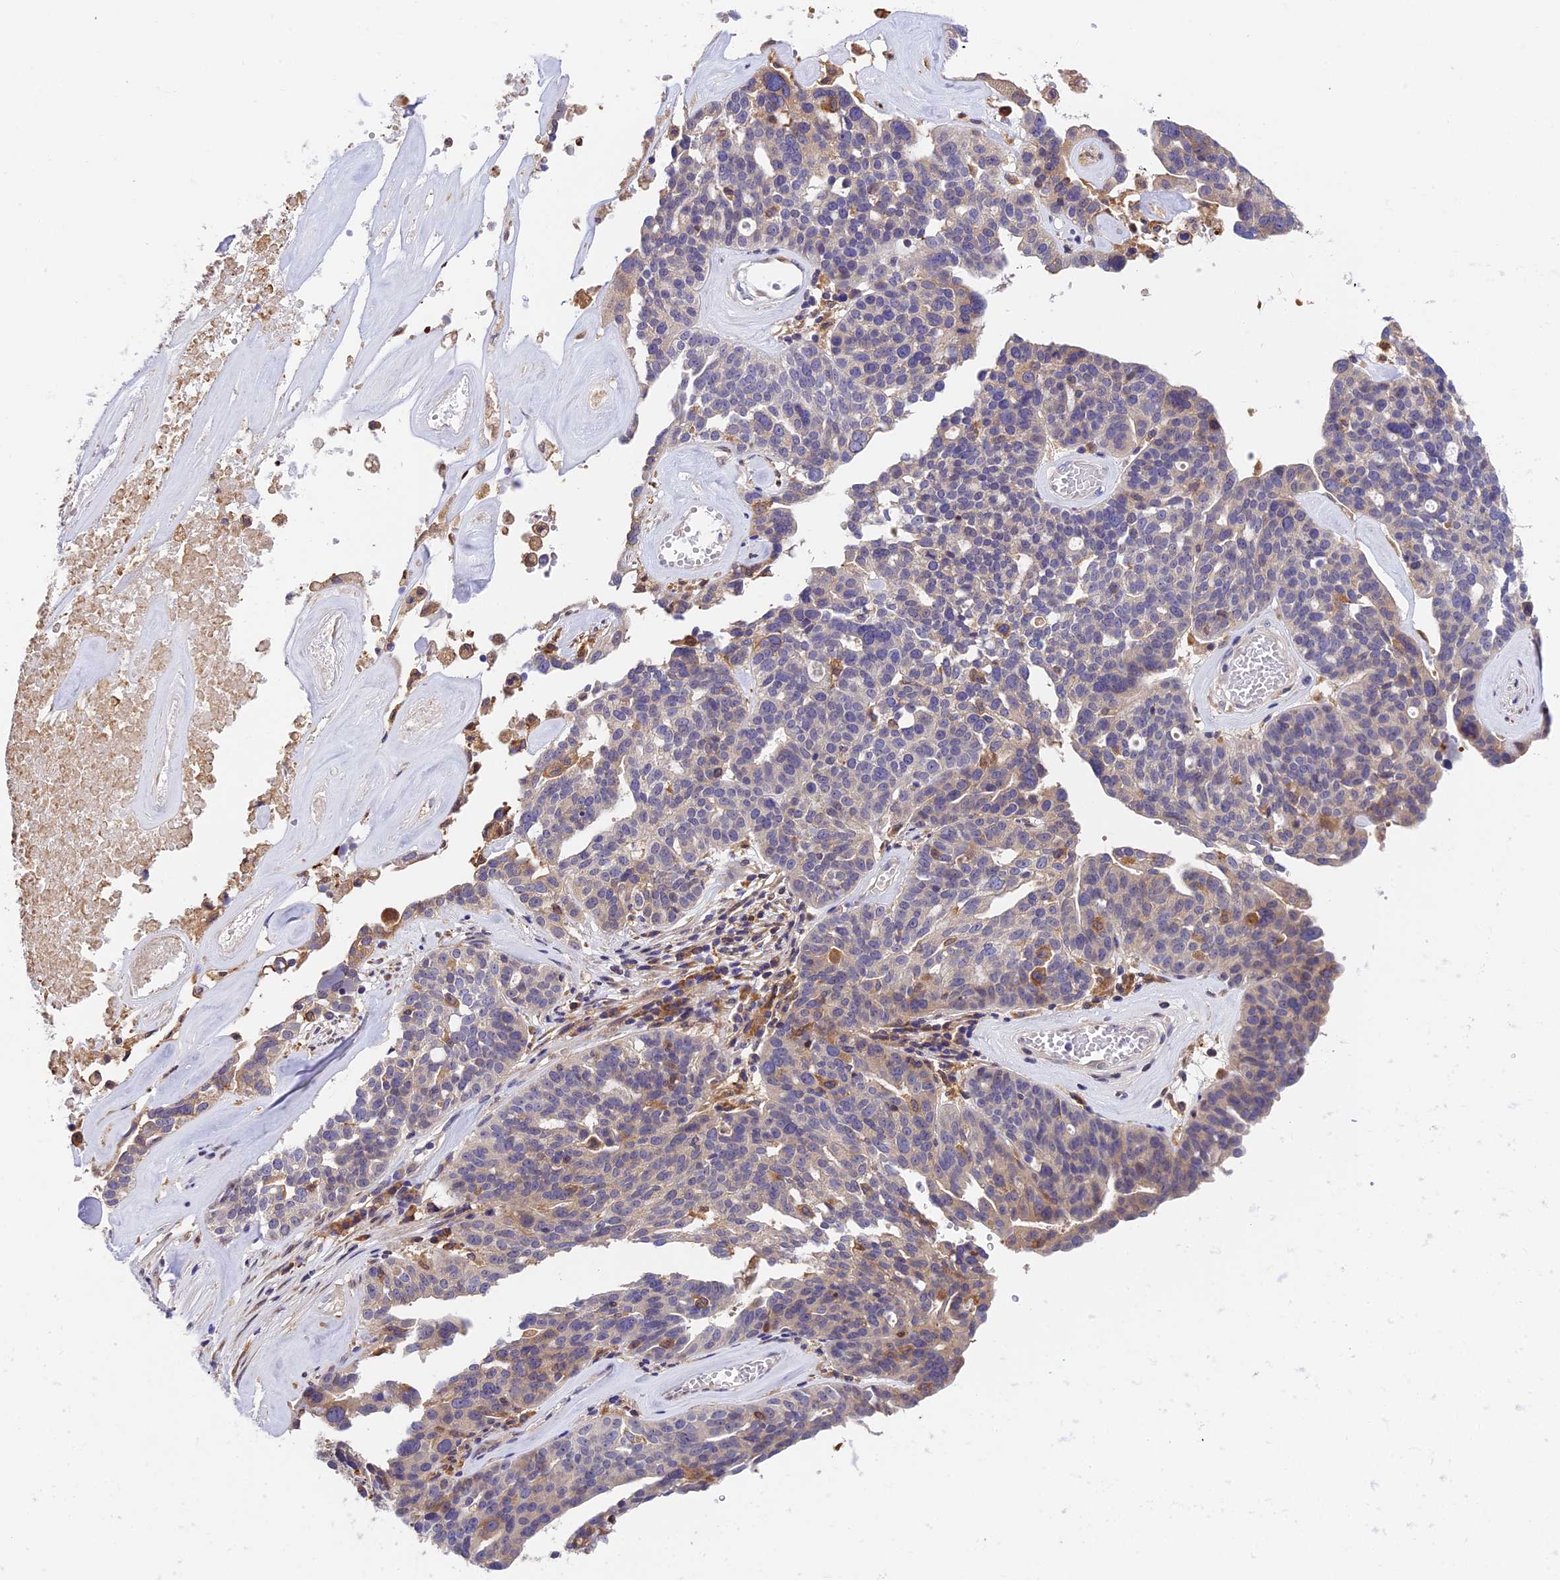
{"staining": {"intensity": "moderate", "quantity": "<25%", "location": "cytoplasmic/membranous"}, "tissue": "ovarian cancer", "cell_type": "Tumor cells", "image_type": "cancer", "snomed": [{"axis": "morphology", "description": "Cystadenocarcinoma, serous, NOS"}, {"axis": "topography", "description": "Ovary"}], "caption": "This is an image of immunohistochemistry staining of serous cystadenocarcinoma (ovarian), which shows moderate expression in the cytoplasmic/membranous of tumor cells.", "gene": "IPO5", "patient": {"sex": "female", "age": 59}}